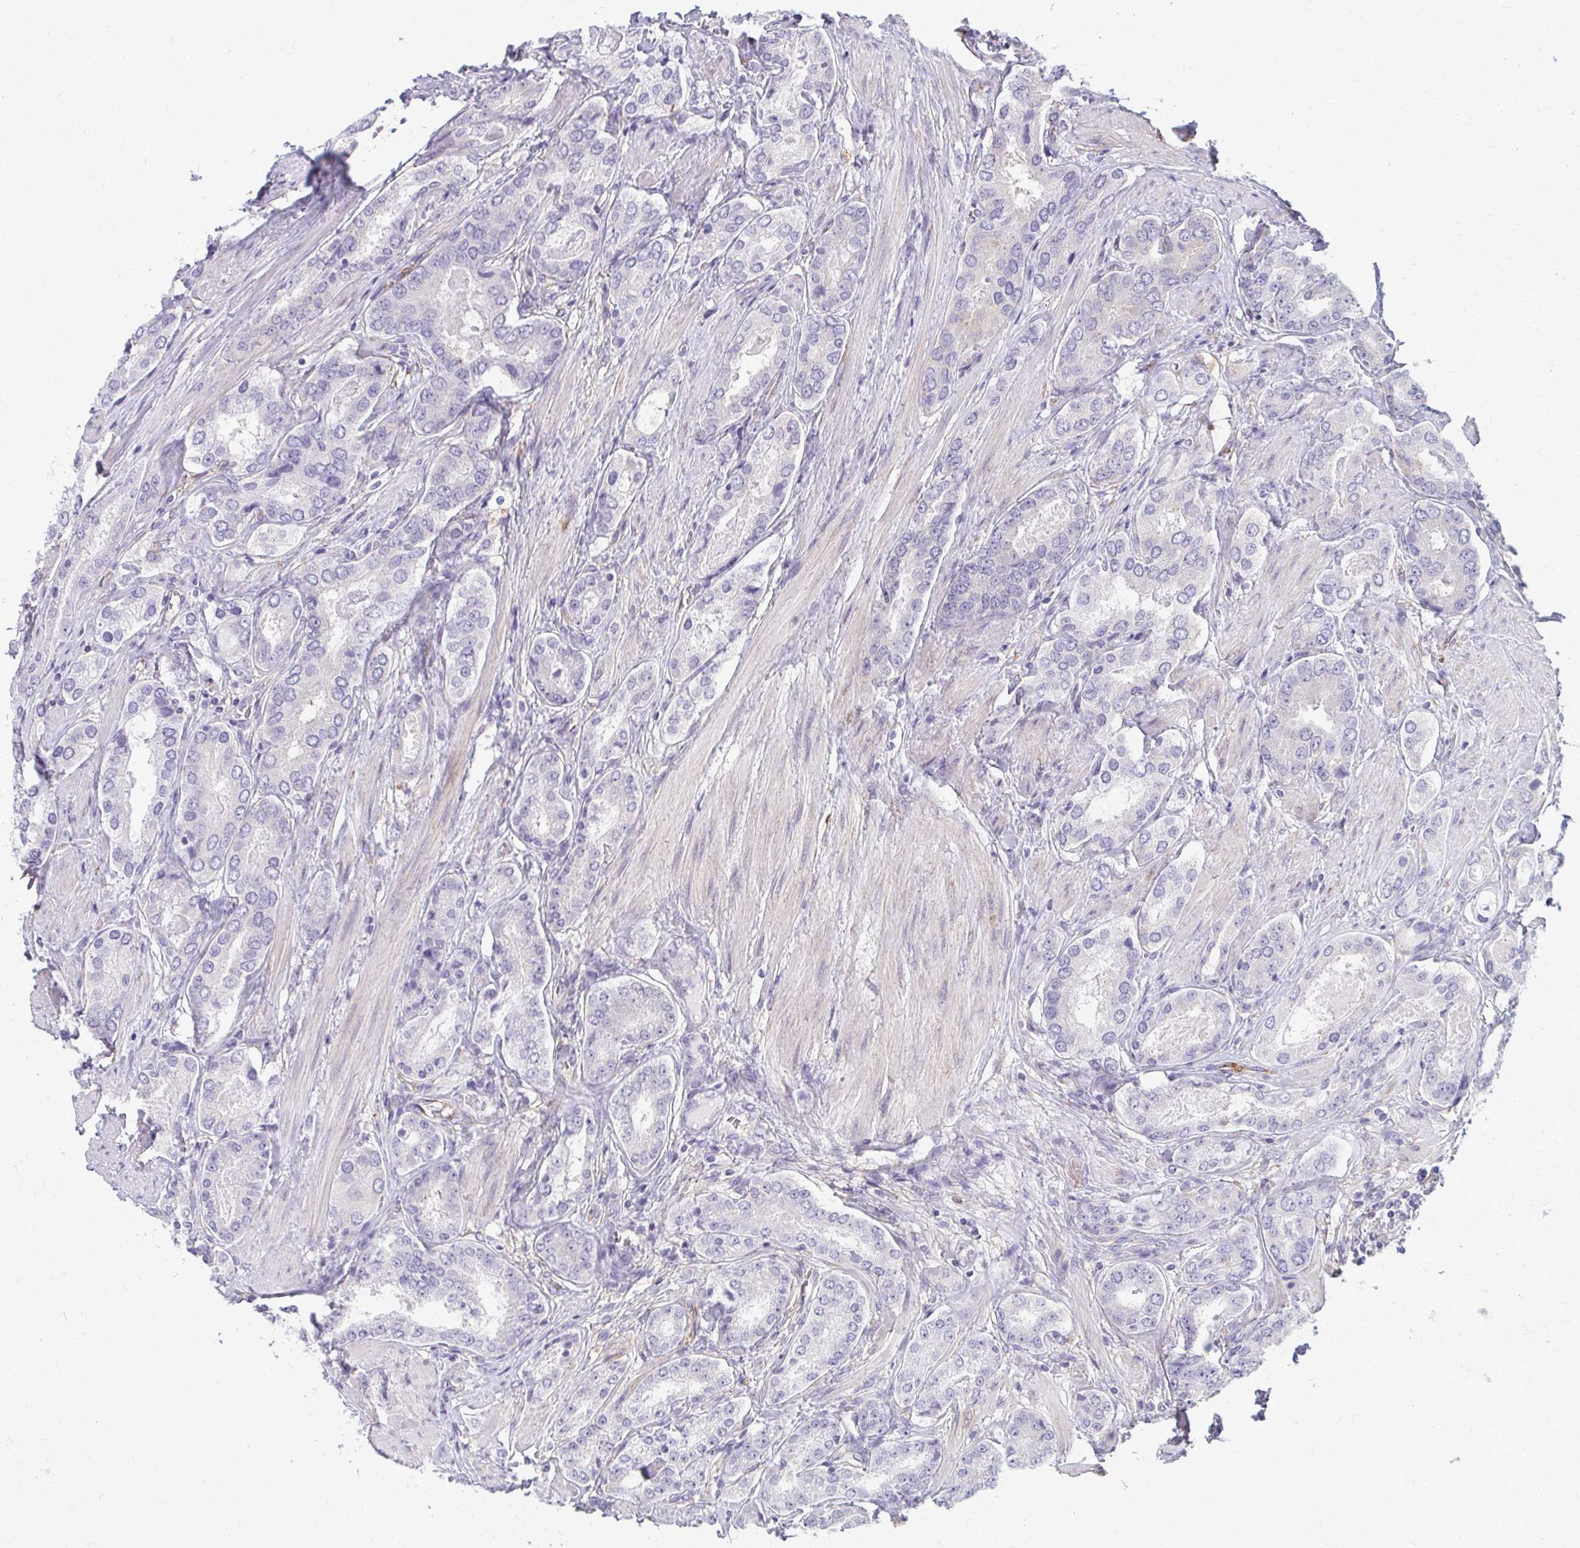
{"staining": {"intensity": "negative", "quantity": "none", "location": "none"}, "tissue": "prostate cancer", "cell_type": "Tumor cells", "image_type": "cancer", "snomed": [{"axis": "morphology", "description": "Adenocarcinoma, High grade"}, {"axis": "topography", "description": "Prostate"}], "caption": "Immunohistochemistry (IHC) image of neoplastic tissue: prostate cancer (high-grade adenocarcinoma) stained with DAB exhibits no significant protein staining in tumor cells.", "gene": "DEPP1", "patient": {"sex": "male", "age": 63}}